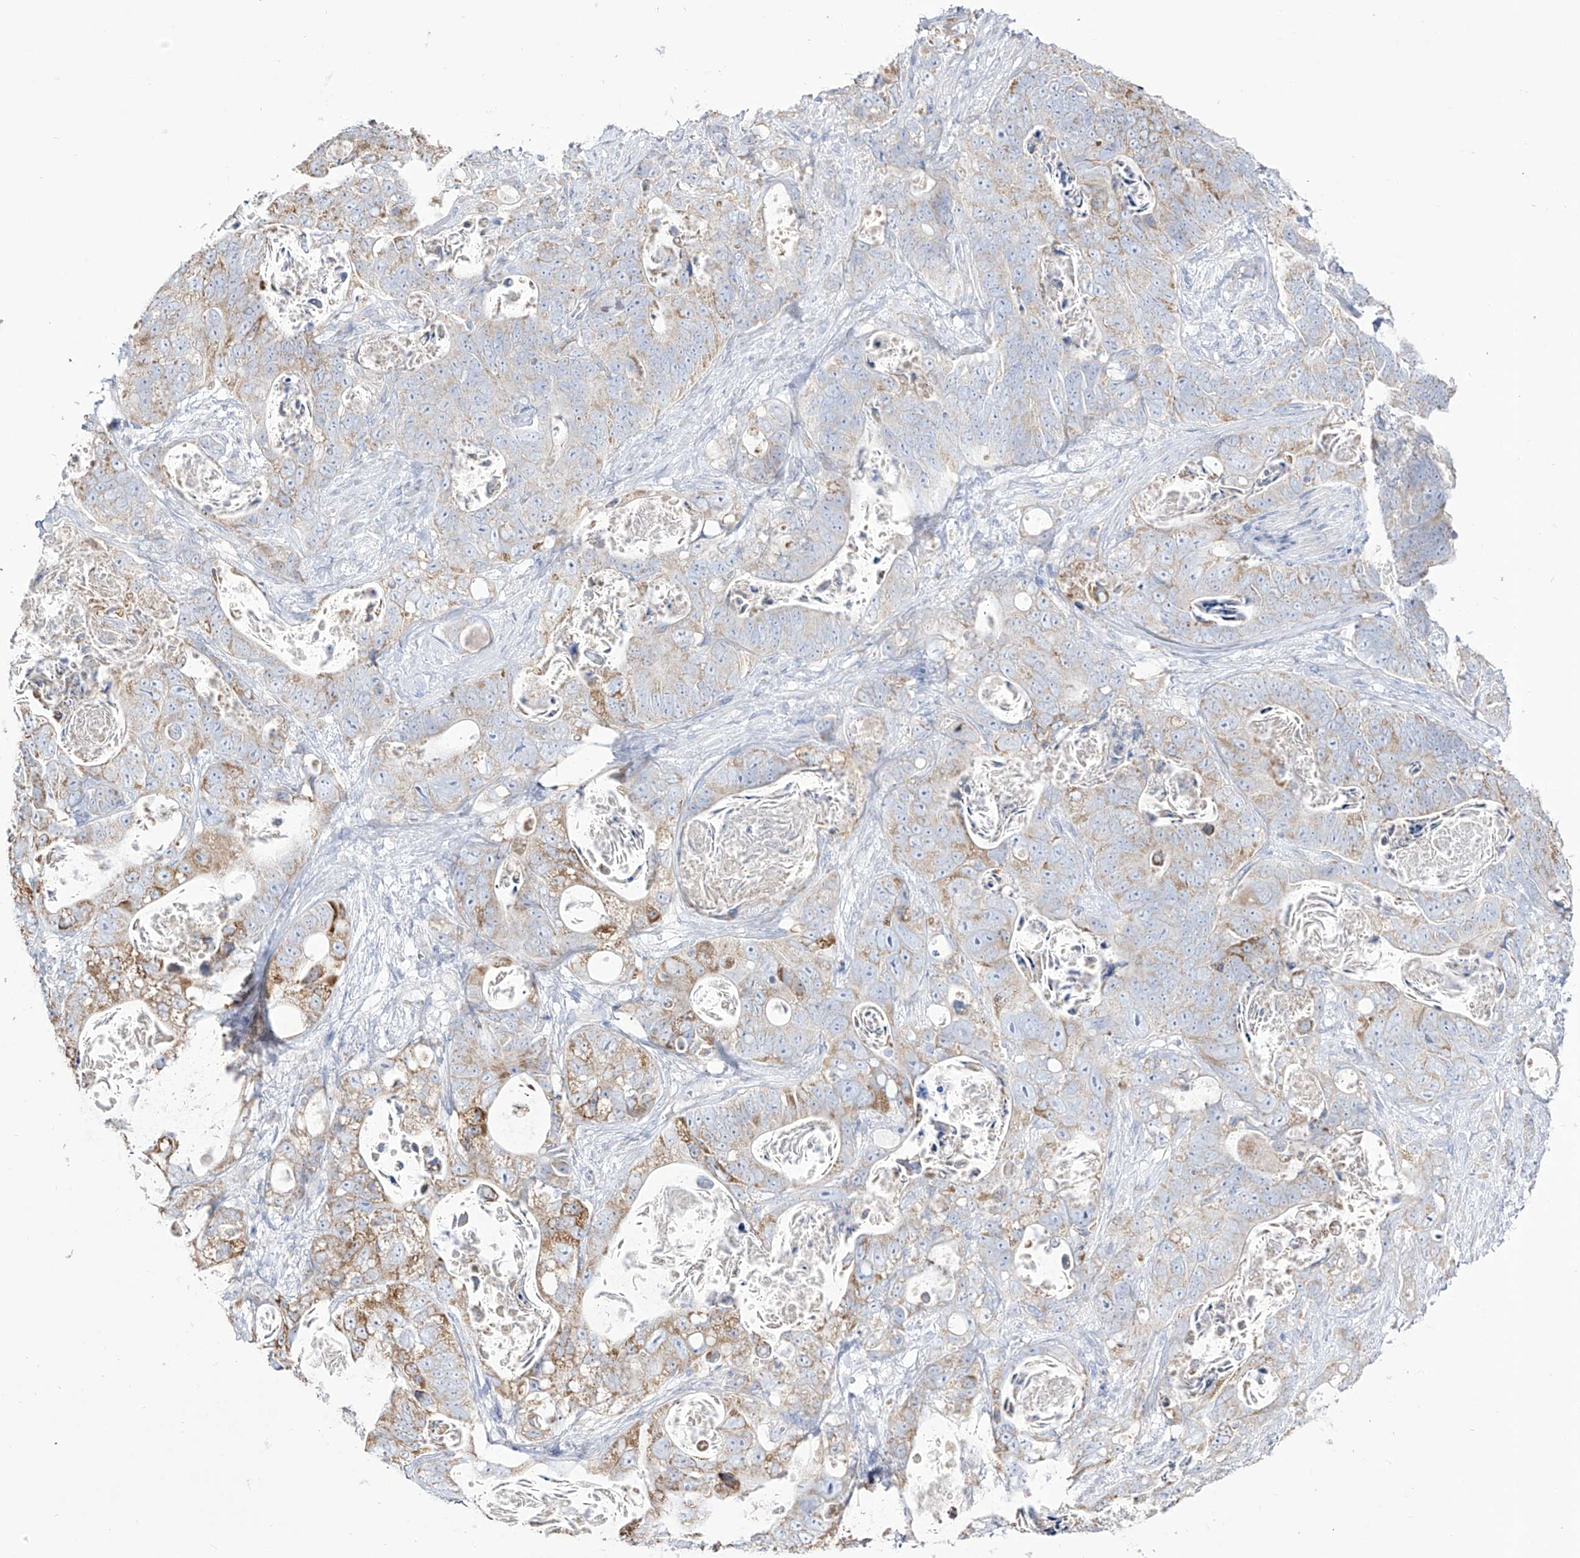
{"staining": {"intensity": "moderate", "quantity": "<25%", "location": "cytoplasmic/membranous"}, "tissue": "stomach cancer", "cell_type": "Tumor cells", "image_type": "cancer", "snomed": [{"axis": "morphology", "description": "Normal tissue, NOS"}, {"axis": "morphology", "description": "Adenocarcinoma, NOS"}, {"axis": "topography", "description": "Stomach"}], "caption": "Immunohistochemistry (IHC) micrograph of neoplastic tissue: human adenocarcinoma (stomach) stained using immunohistochemistry reveals low levels of moderate protein expression localized specifically in the cytoplasmic/membranous of tumor cells, appearing as a cytoplasmic/membranous brown color.", "gene": "RCHY1", "patient": {"sex": "female", "age": 89}}